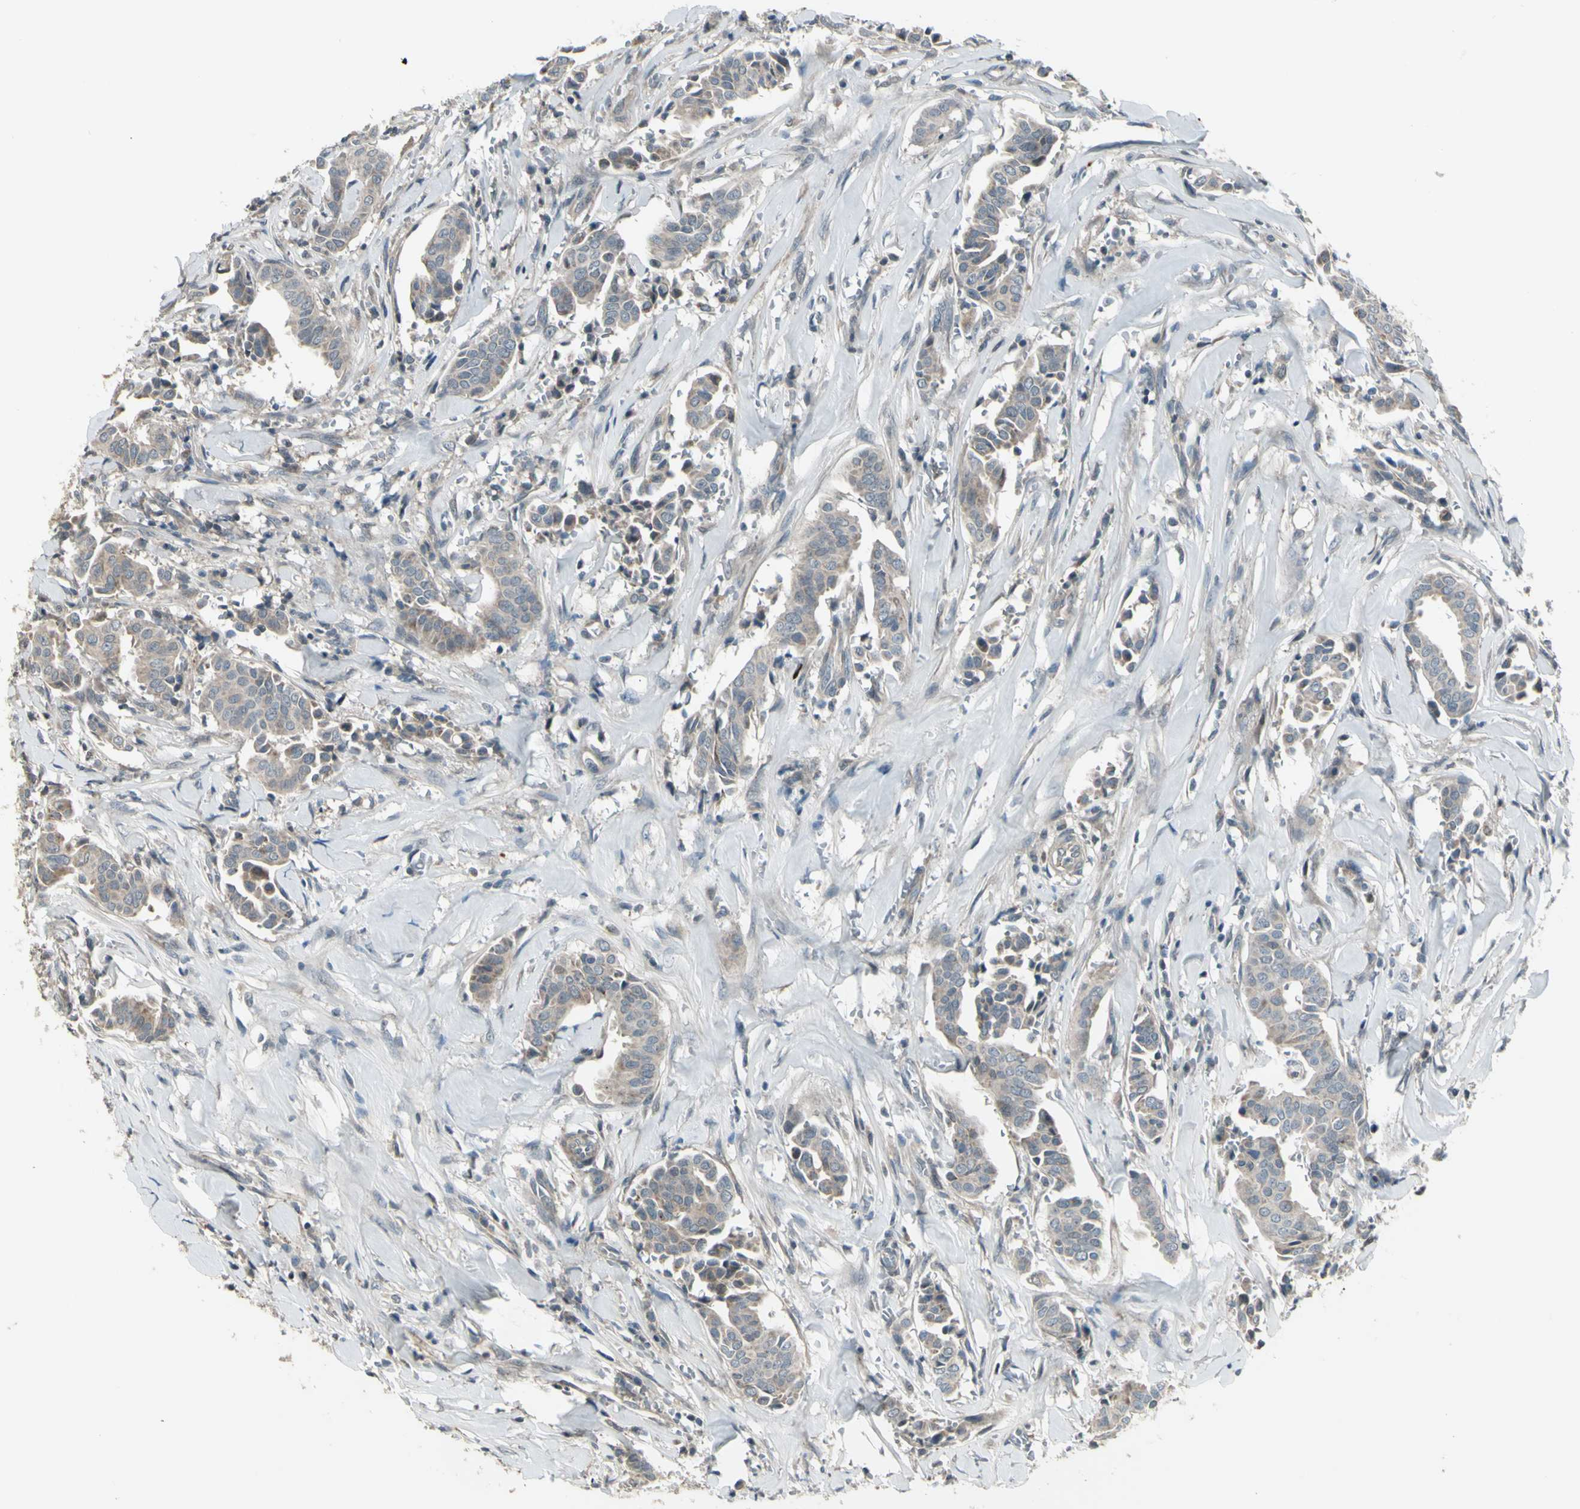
{"staining": {"intensity": "weak", "quantity": ">75%", "location": "cytoplasmic/membranous"}, "tissue": "head and neck cancer", "cell_type": "Tumor cells", "image_type": "cancer", "snomed": [{"axis": "morphology", "description": "Adenocarcinoma, NOS"}, {"axis": "topography", "description": "Salivary gland"}, {"axis": "topography", "description": "Head-Neck"}], "caption": "Weak cytoplasmic/membranous expression is appreciated in about >75% of tumor cells in head and neck cancer.", "gene": "OSTM1", "patient": {"sex": "female", "age": 59}}